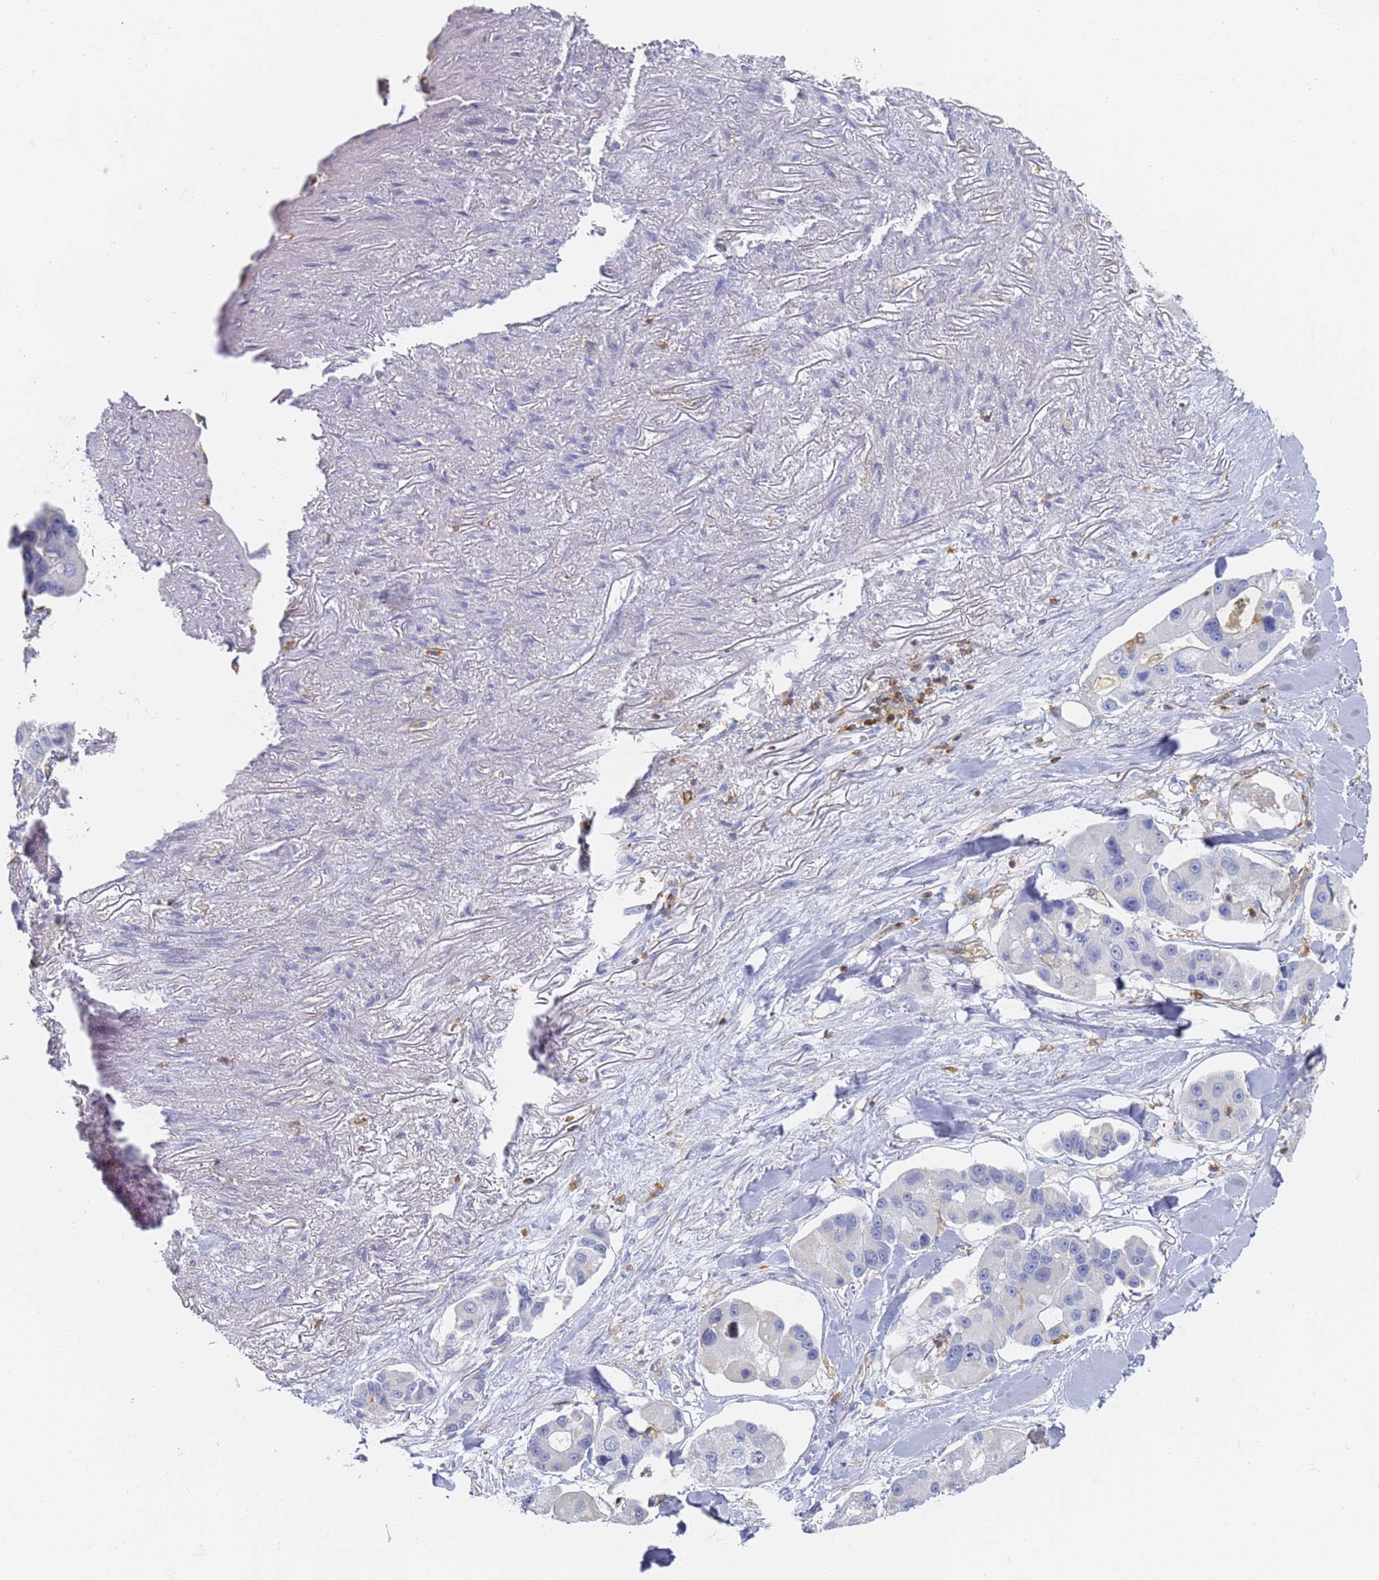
{"staining": {"intensity": "negative", "quantity": "none", "location": "none"}, "tissue": "lung cancer", "cell_type": "Tumor cells", "image_type": "cancer", "snomed": [{"axis": "morphology", "description": "Adenocarcinoma, NOS"}, {"axis": "topography", "description": "Lung"}], "caption": "Protein analysis of adenocarcinoma (lung) shows no significant staining in tumor cells. (Brightfield microscopy of DAB (3,3'-diaminobenzidine) immunohistochemistry (IHC) at high magnification).", "gene": "BIN2", "patient": {"sex": "female", "age": 54}}